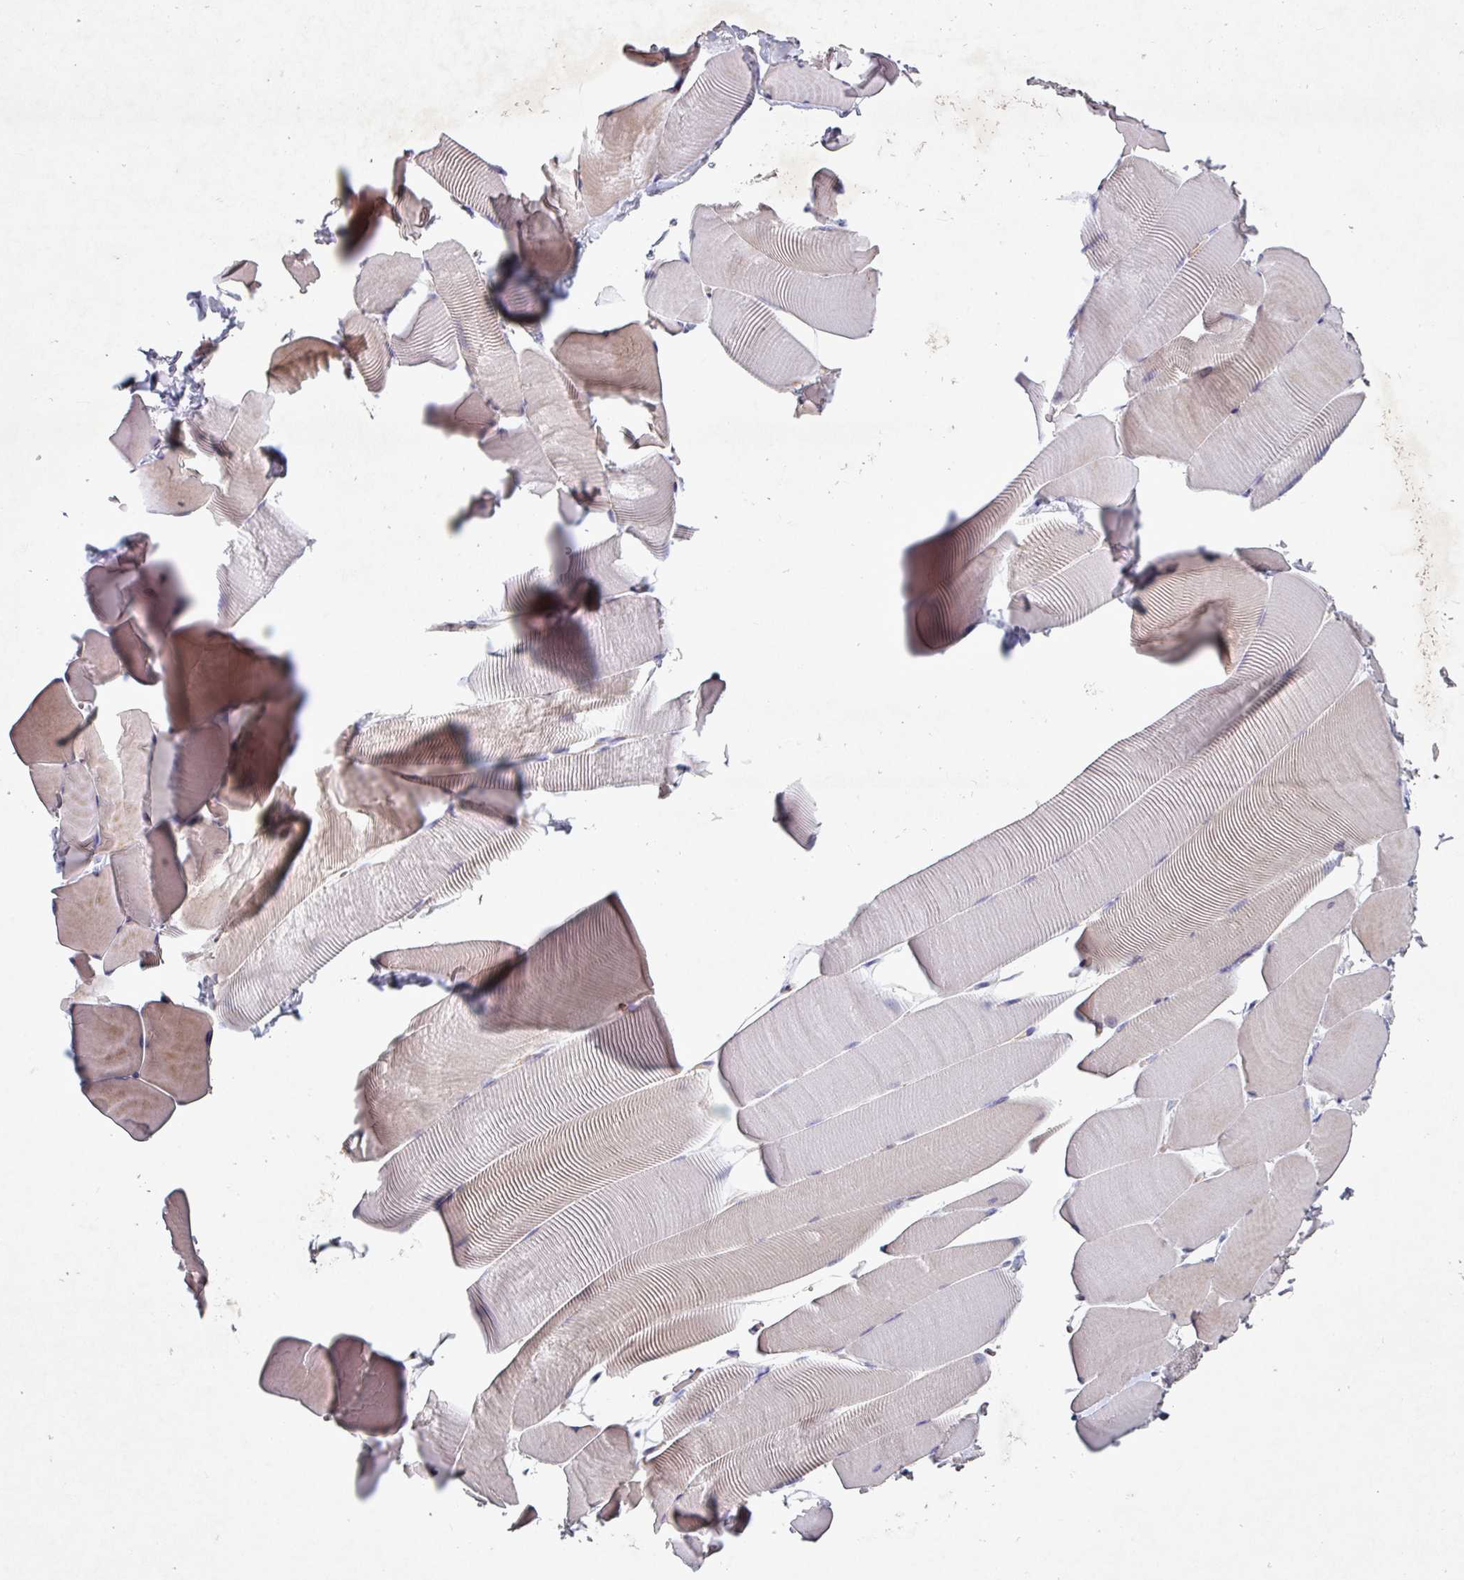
{"staining": {"intensity": "weak", "quantity": "25%-75%", "location": "cytoplasmic/membranous"}, "tissue": "skeletal muscle", "cell_type": "Myocytes", "image_type": "normal", "snomed": [{"axis": "morphology", "description": "Normal tissue, NOS"}, {"axis": "topography", "description": "Skeletal muscle"}], "caption": "A brown stain highlights weak cytoplasmic/membranous positivity of a protein in myocytes of benign skeletal muscle. (Brightfield microscopy of DAB IHC at high magnification).", "gene": "ATP2C2", "patient": {"sex": "male", "age": 25}}